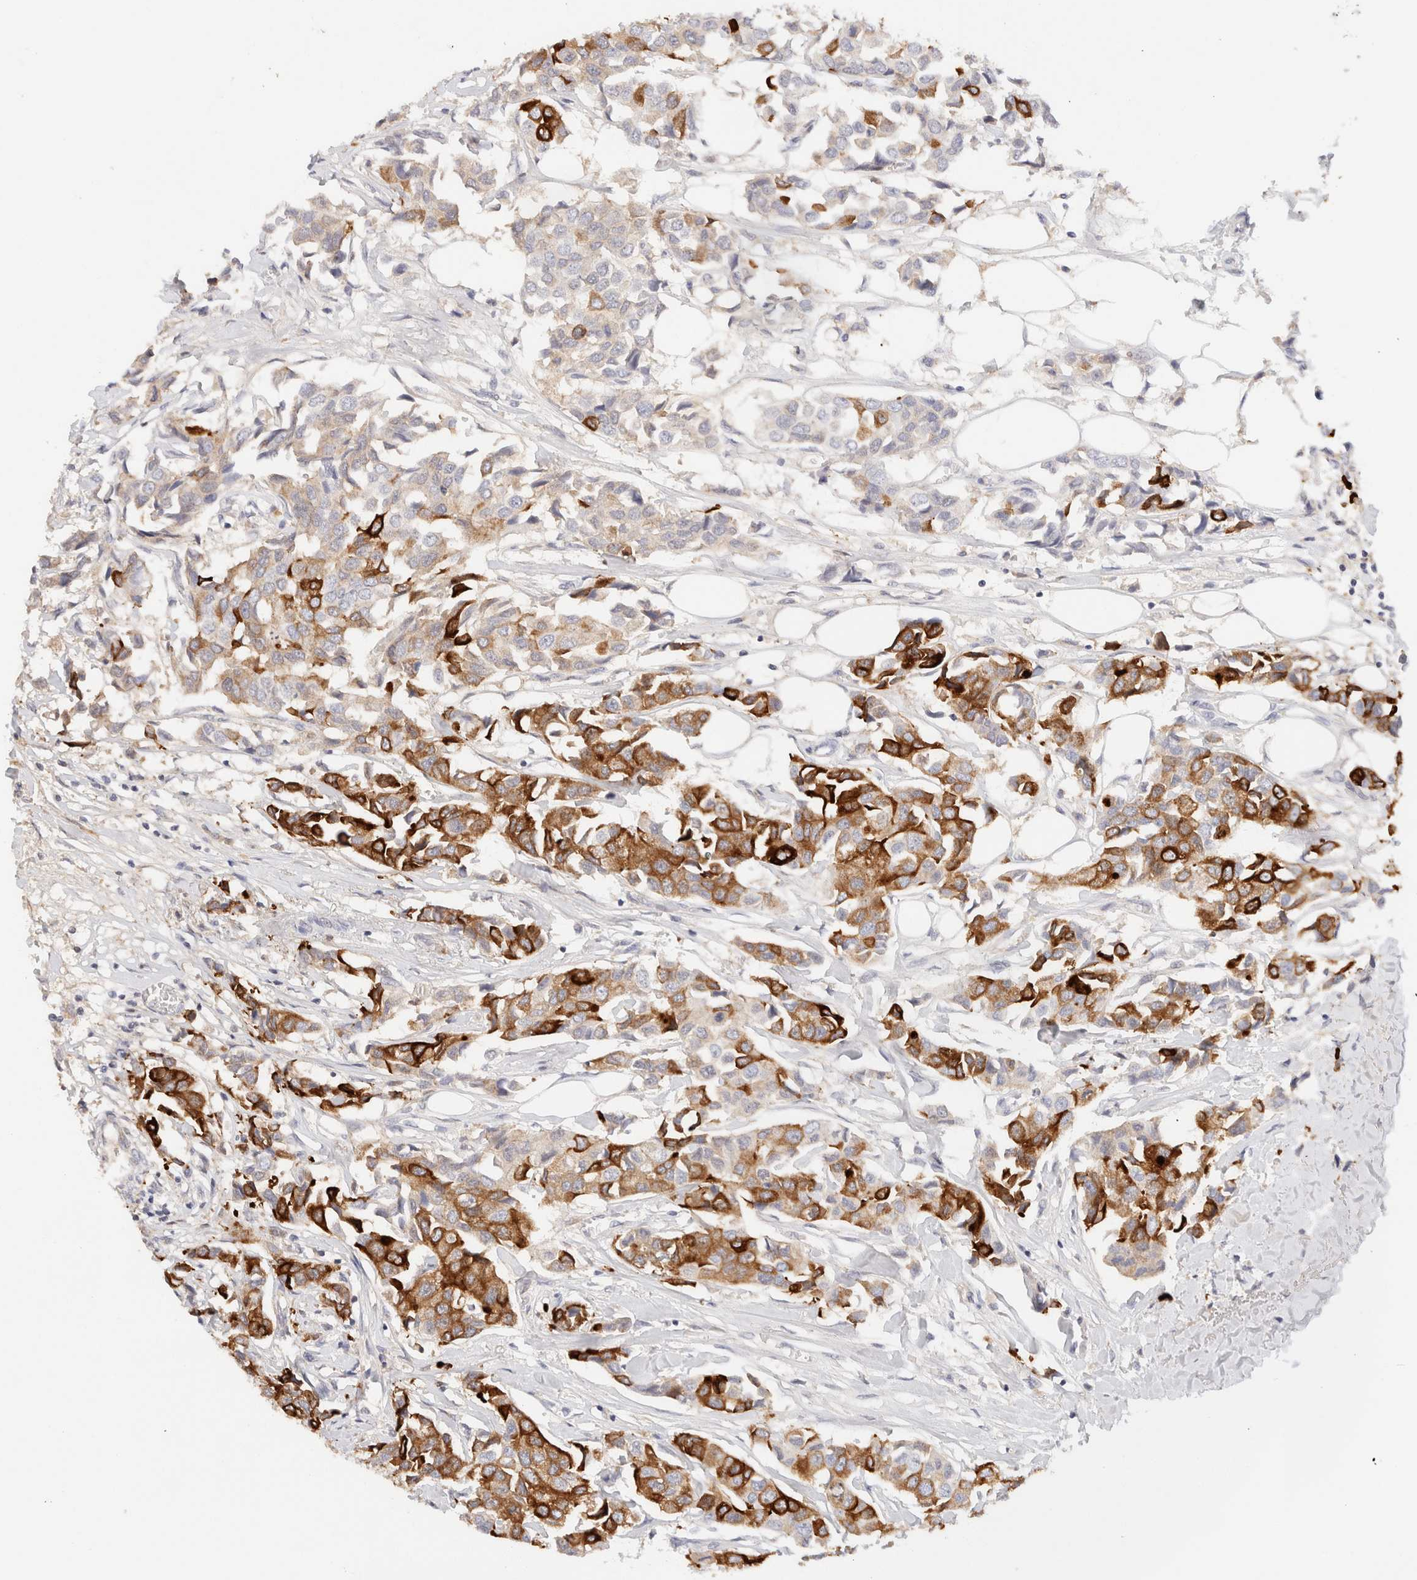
{"staining": {"intensity": "strong", "quantity": ">75%", "location": "cytoplasmic/membranous"}, "tissue": "breast cancer", "cell_type": "Tumor cells", "image_type": "cancer", "snomed": [{"axis": "morphology", "description": "Duct carcinoma"}, {"axis": "topography", "description": "Breast"}], "caption": "Intraductal carcinoma (breast) was stained to show a protein in brown. There is high levels of strong cytoplasmic/membranous staining in about >75% of tumor cells. (Stains: DAB in brown, nuclei in blue, Microscopy: brightfield microscopy at high magnification).", "gene": "SCGB2A2", "patient": {"sex": "female", "age": 80}}